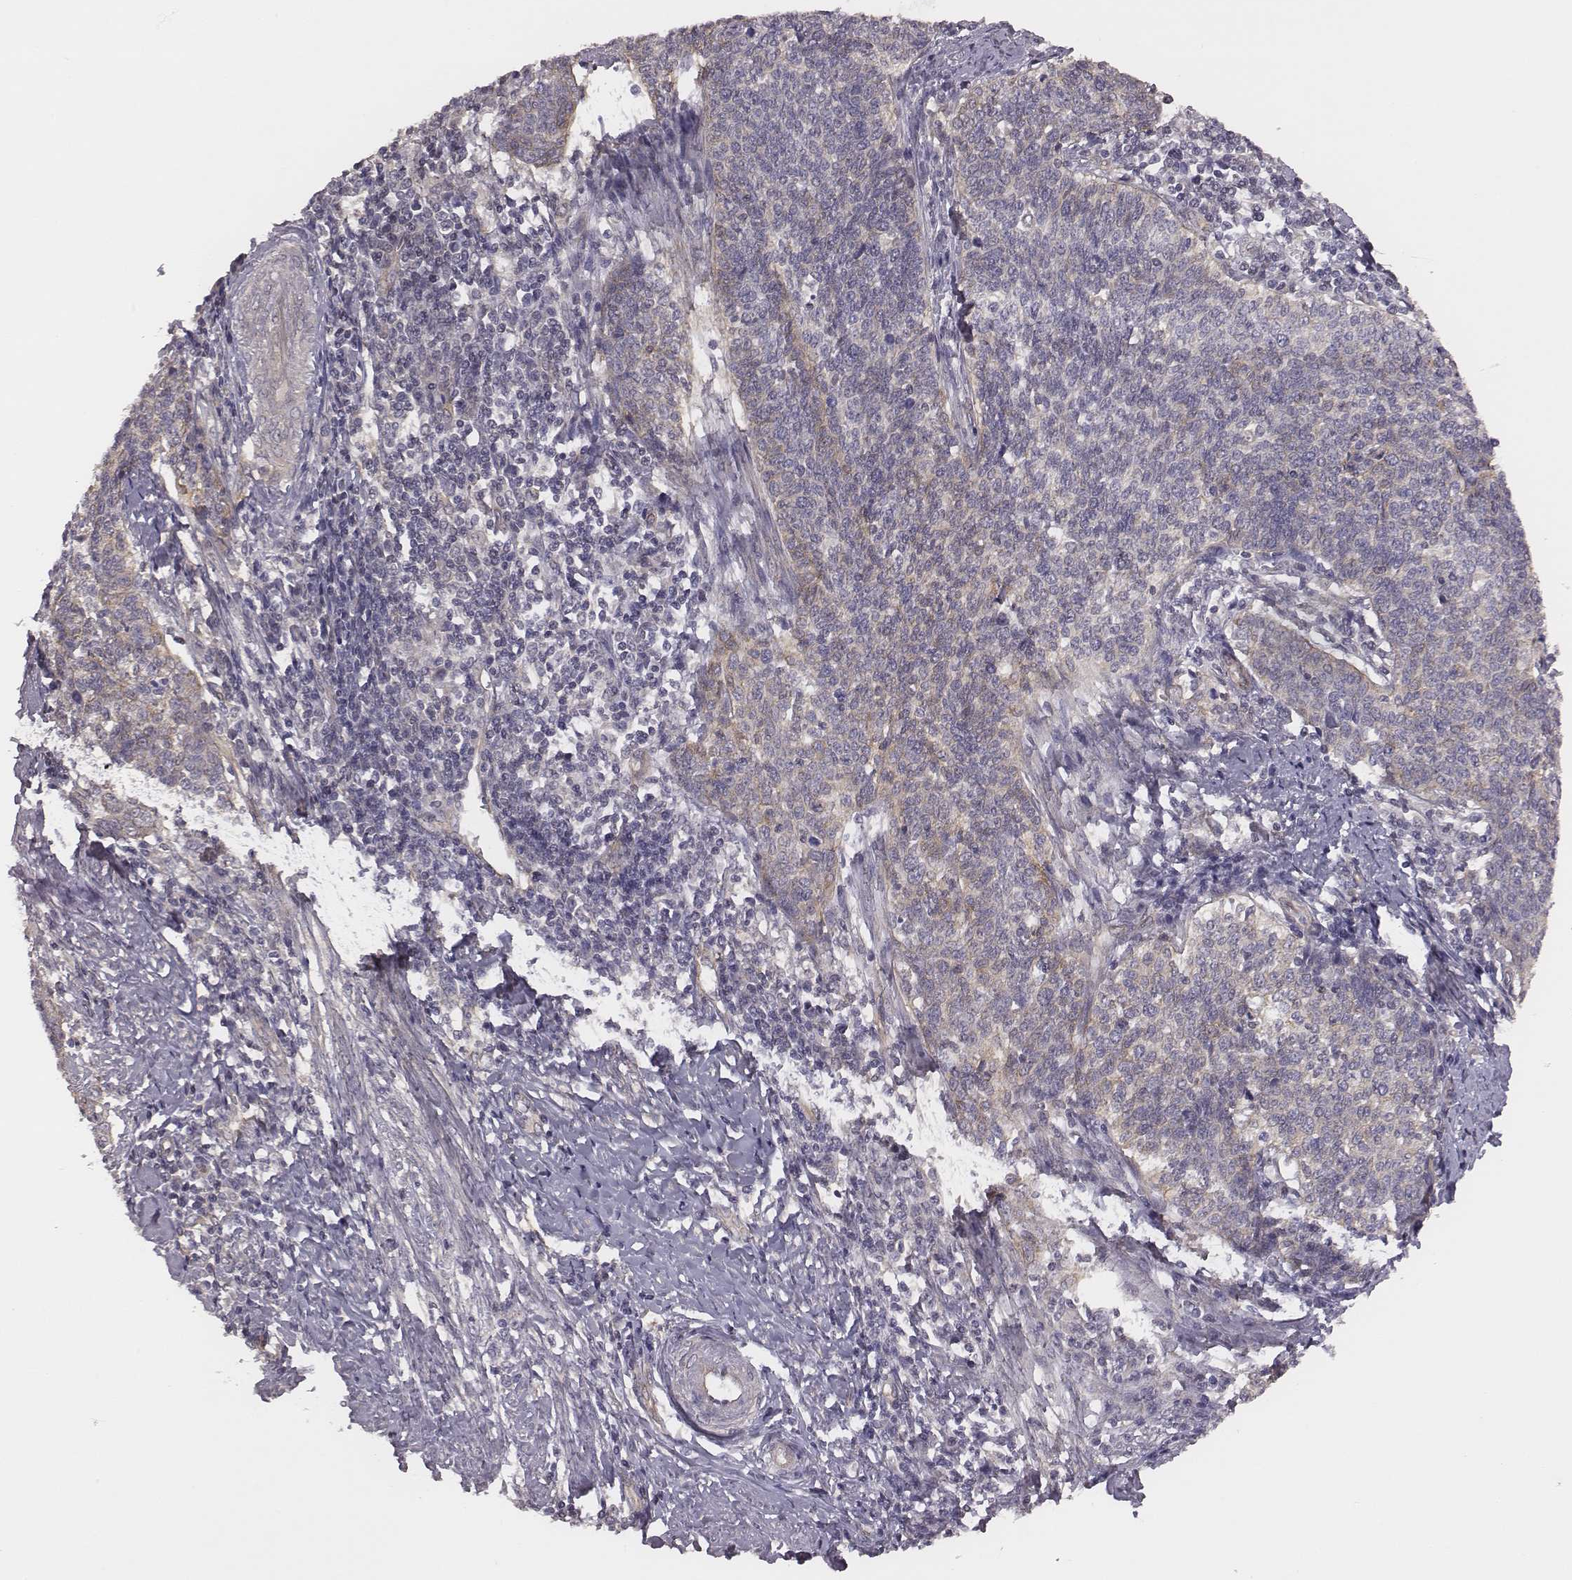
{"staining": {"intensity": "weak", "quantity": "<25%", "location": "cytoplasmic/membranous"}, "tissue": "cervical cancer", "cell_type": "Tumor cells", "image_type": "cancer", "snomed": [{"axis": "morphology", "description": "Squamous cell carcinoma, NOS"}, {"axis": "topography", "description": "Cervix"}], "caption": "DAB (3,3'-diaminobenzidine) immunohistochemical staining of cervical cancer (squamous cell carcinoma) exhibits no significant expression in tumor cells.", "gene": "SCARF1", "patient": {"sex": "female", "age": 39}}